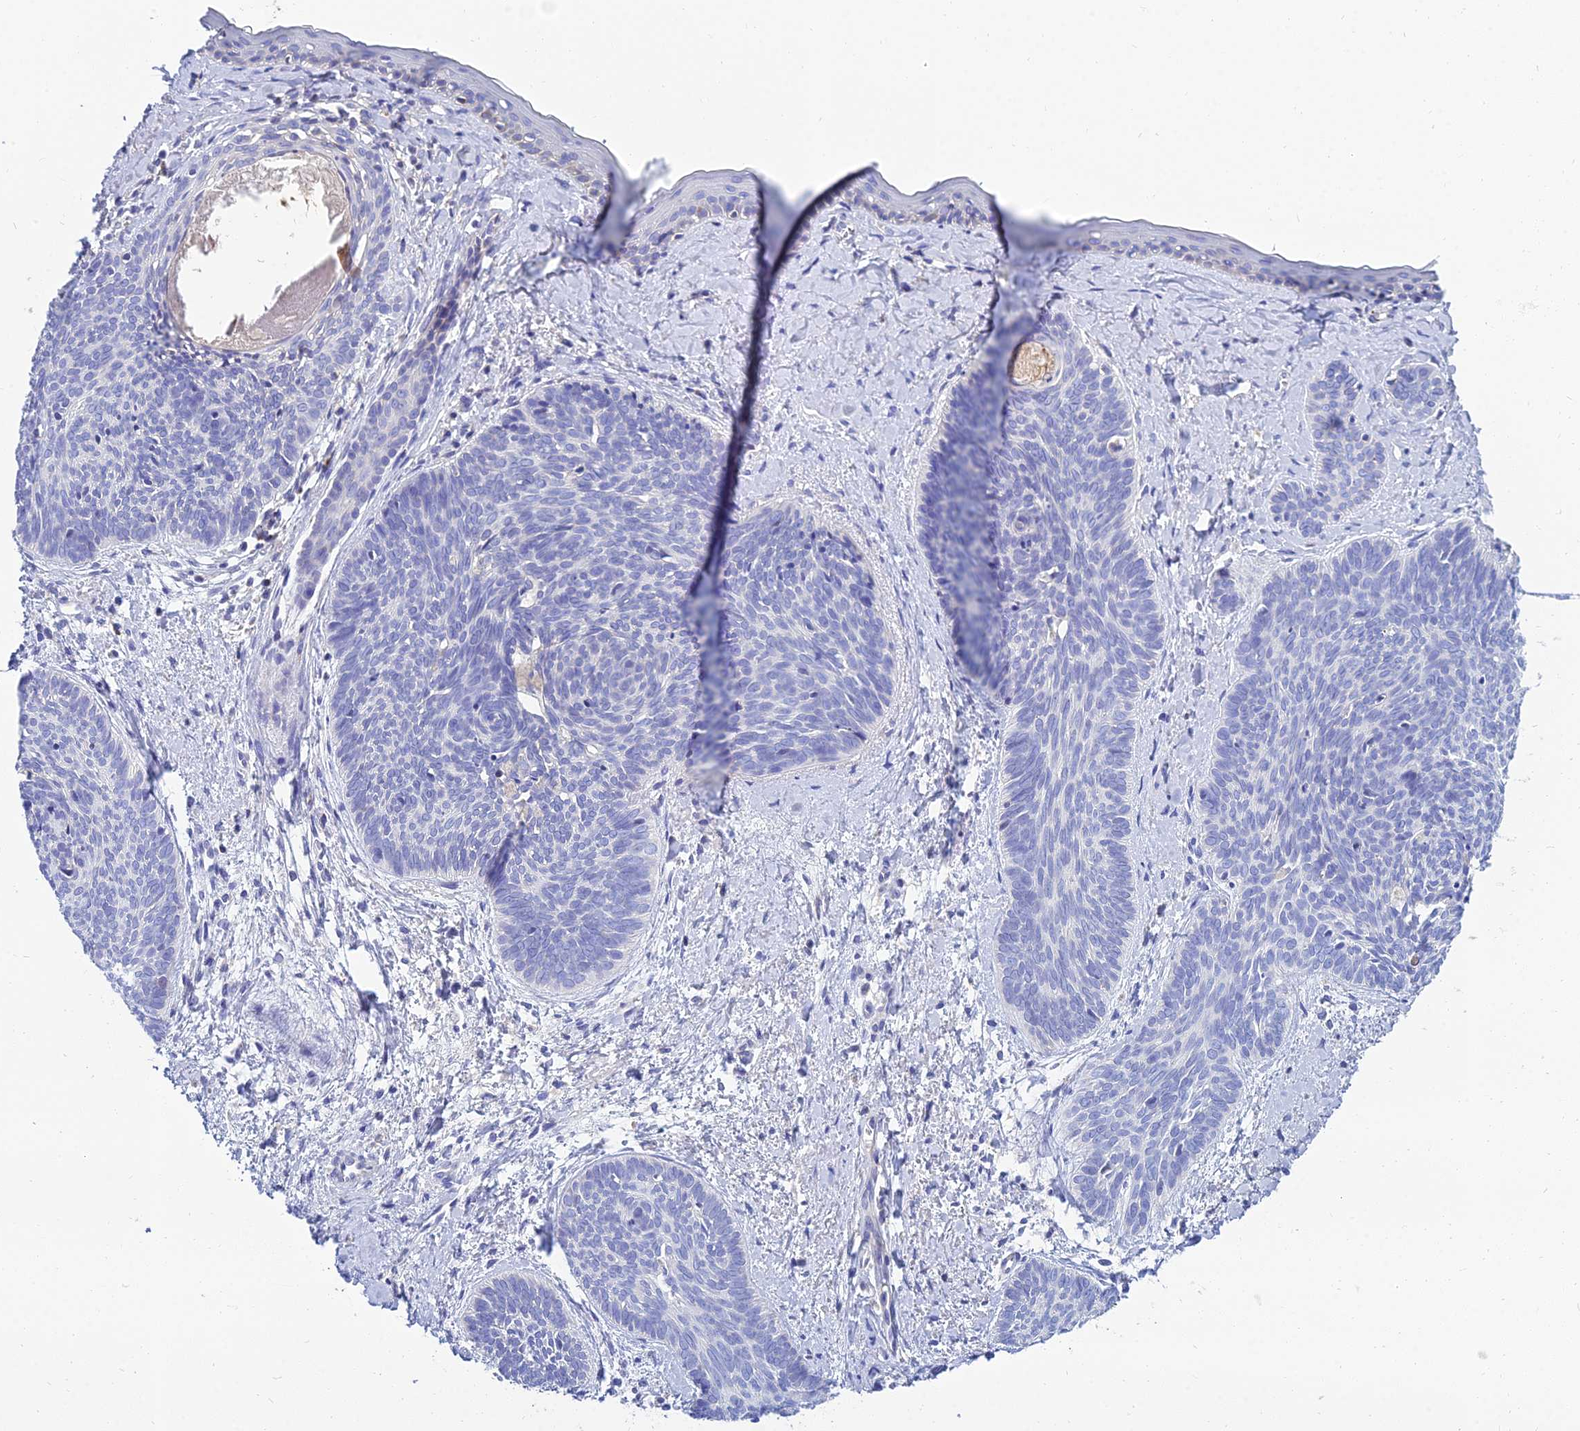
{"staining": {"intensity": "negative", "quantity": "none", "location": "none"}, "tissue": "skin cancer", "cell_type": "Tumor cells", "image_type": "cancer", "snomed": [{"axis": "morphology", "description": "Basal cell carcinoma"}, {"axis": "topography", "description": "Skin"}], "caption": "DAB immunohistochemical staining of skin basal cell carcinoma exhibits no significant staining in tumor cells.", "gene": "NPY", "patient": {"sex": "female", "age": 81}}